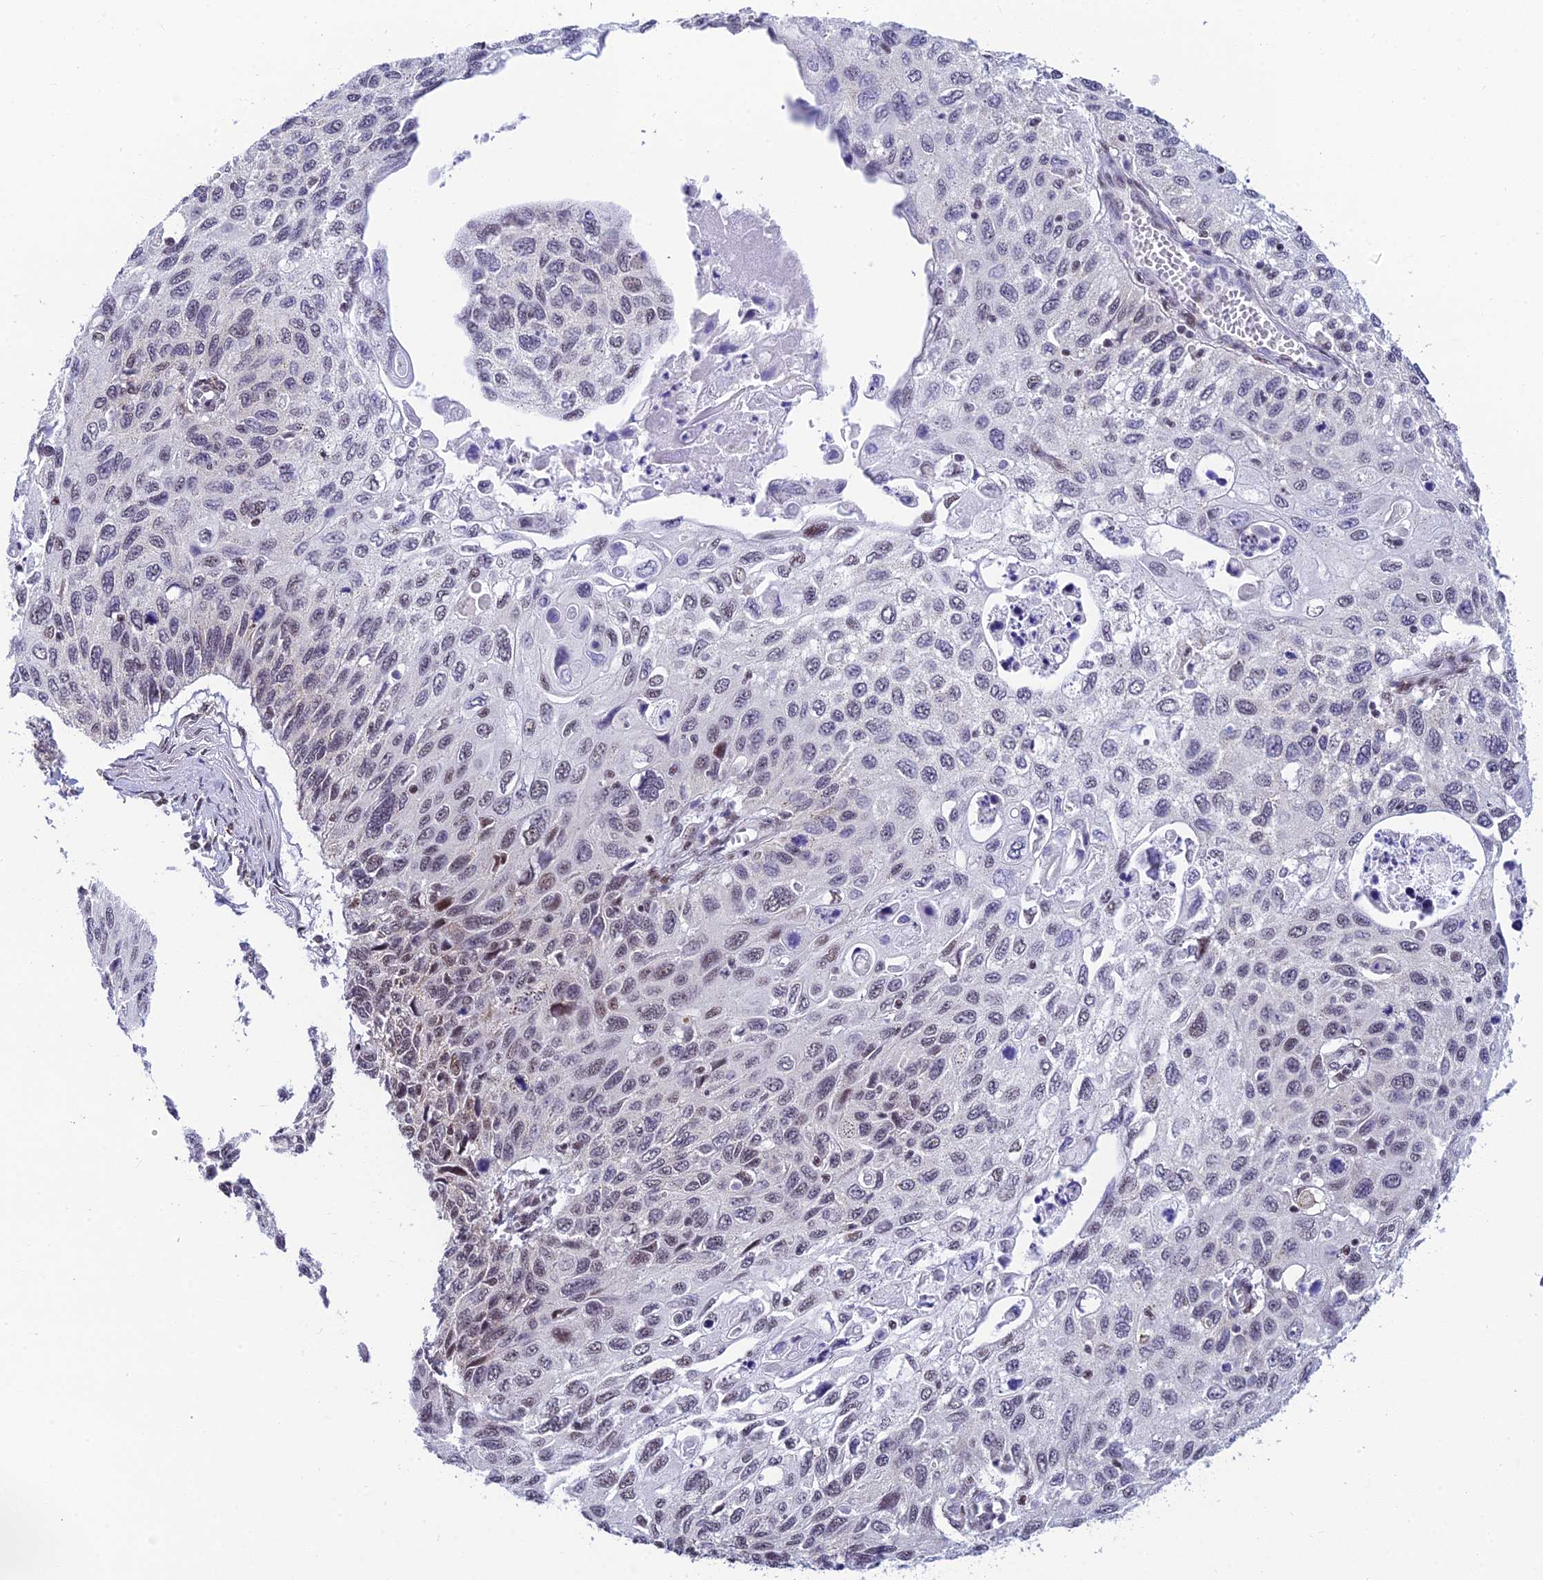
{"staining": {"intensity": "weak", "quantity": "<25%", "location": "nuclear"}, "tissue": "cervical cancer", "cell_type": "Tumor cells", "image_type": "cancer", "snomed": [{"axis": "morphology", "description": "Squamous cell carcinoma, NOS"}, {"axis": "topography", "description": "Cervix"}], "caption": "Cervical cancer (squamous cell carcinoma) was stained to show a protein in brown. There is no significant positivity in tumor cells. (DAB (3,3'-diaminobenzidine) immunohistochemistry (IHC), high magnification).", "gene": "USP22", "patient": {"sex": "female", "age": 70}}